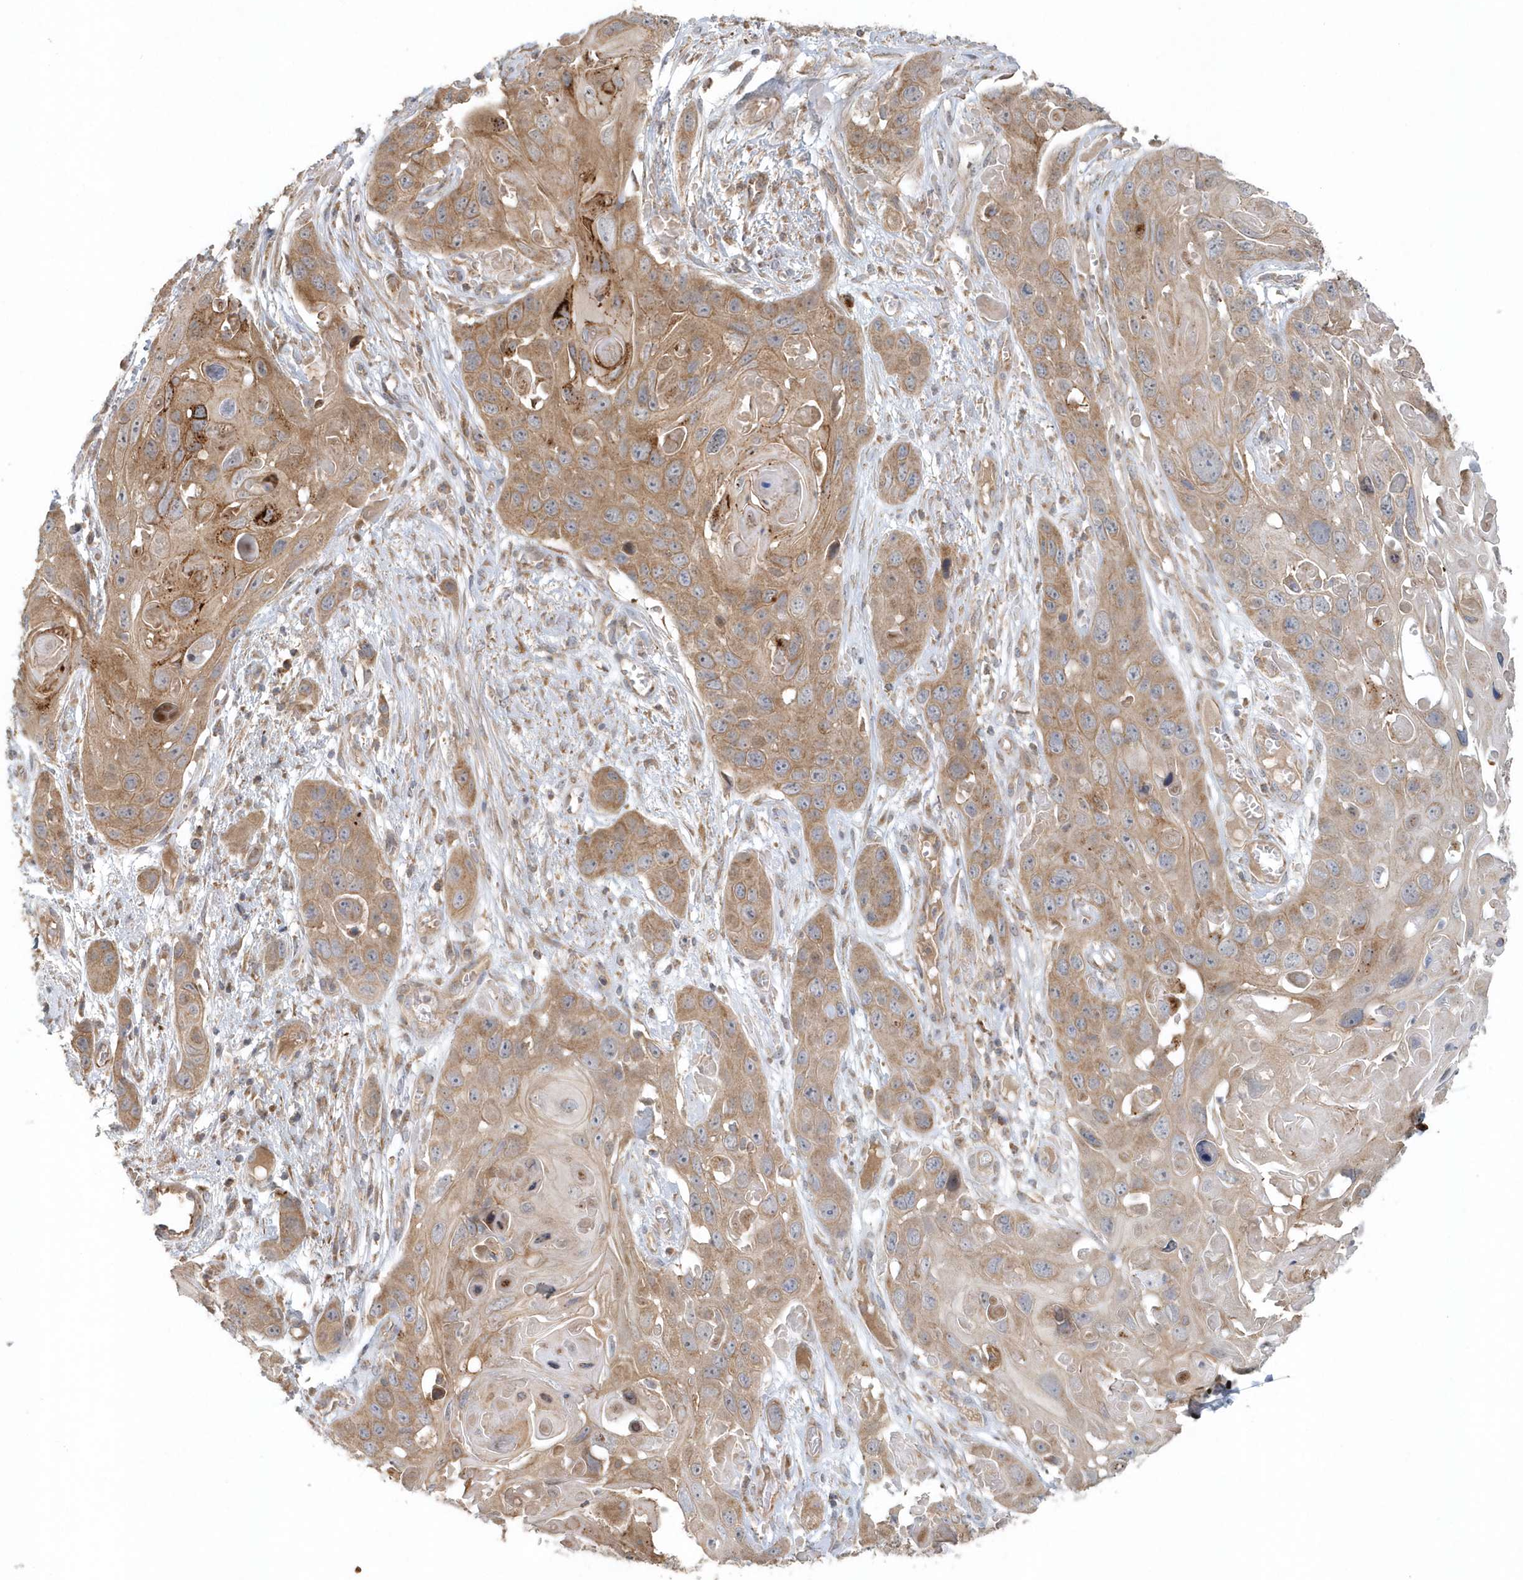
{"staining": {"intensity": "moderate", "quantity": ">75%", "location": "cytoplasmic/membranous"}, "tissue": "skin cancer", "cell_type": "Tumor cells", "image_type": "cancer", "snomed": [{"axis": "morphology", "description": "Squamous cell carcinoma, NOS"}, {"axis": "topography", "description": "Skin"}], "caption": "The image demonstrates a brown stain indicating the presence of a protein in the cytoplasmic/membranous of tumor cells in skin cancer (squamous cell carcinoma). (Brightfield microscopy of DAB IHC at high magnification).", "gene": "MMUT", "patient": {"sex": "male", "age": 55}}